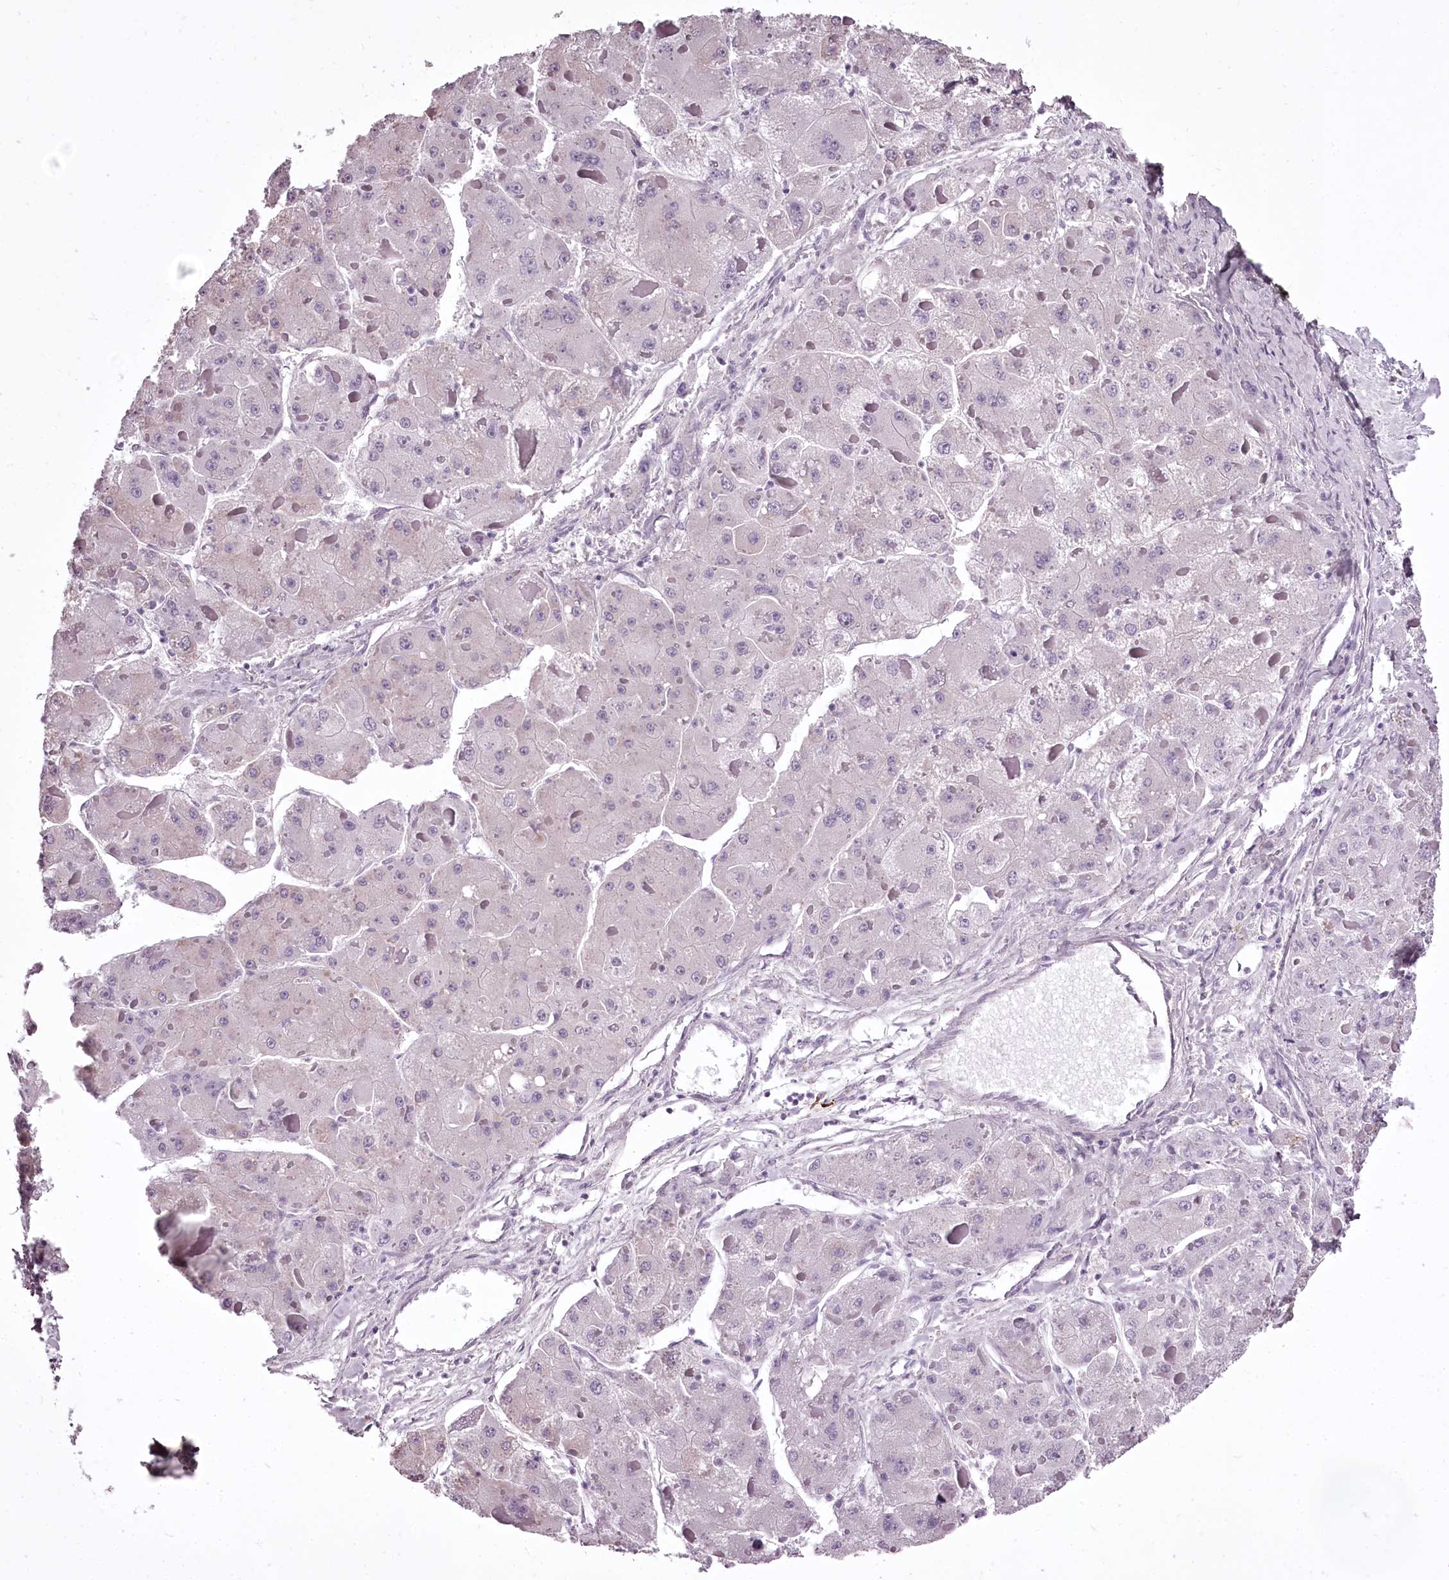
{"staining": {"intensity": "negative", "quantity": "none", "location": "none"}, "tissue": "liver cancer", "cell_type": "Tumor cells", "image_type": "cancer", "snomed": [{"axis": "morphology", "description": "Carcinoma, Hepatocellular, NOS"}, {"axis": "topography", "description": "Liver"}], "caption": "The histopathology image shows no staining of tumor cells in liver hepatocellular carcinoma.", "gene": "C1orf56", "patient": {"sex": "female", "age": 73}}